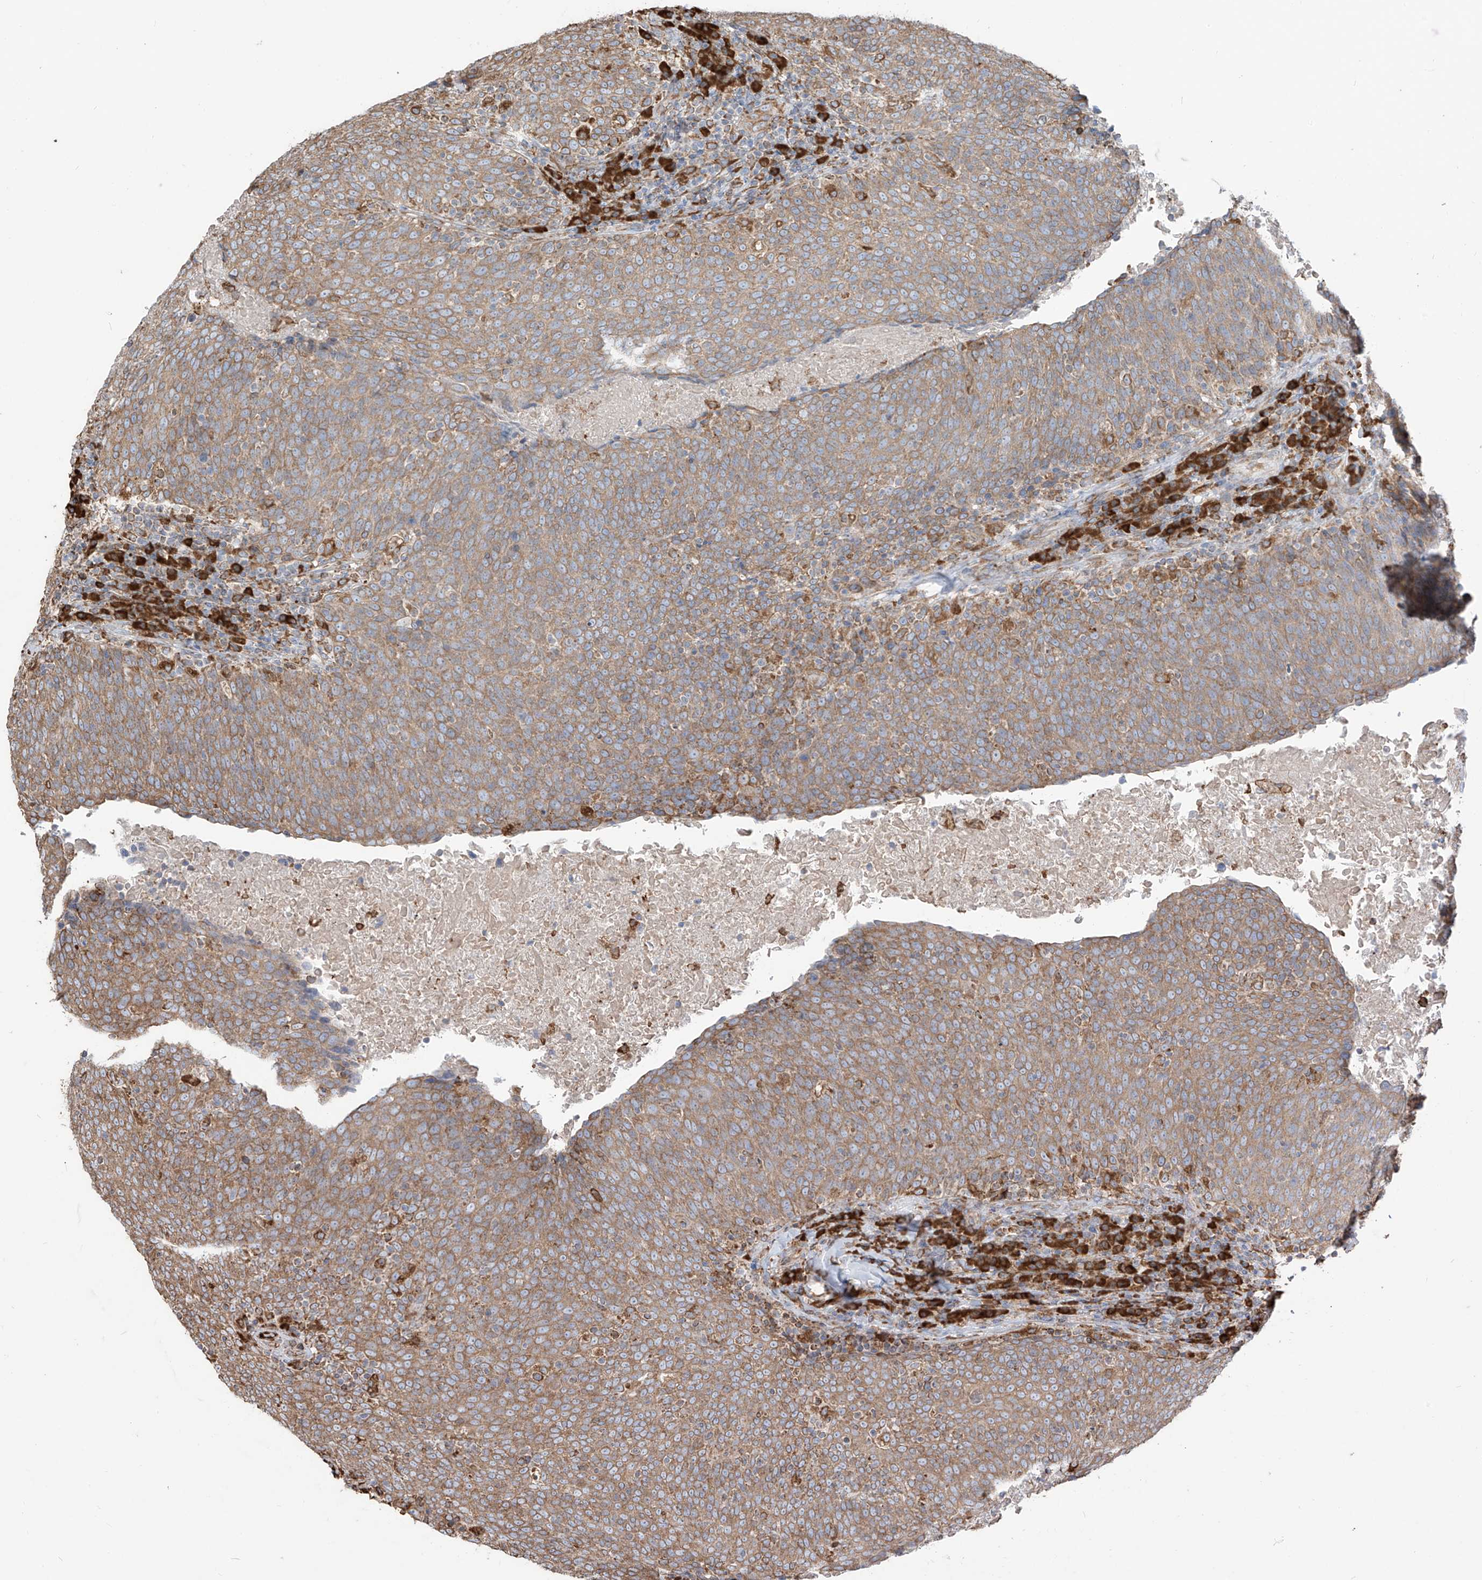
{"staining": {"intensity": "moderate", "quantity": "25%-75%", "location": "cytoplasmic/membranous"}, "tissue": "head and neck cancer", "cell_type": "Tumor cells", "image_type": "cancer", "snomed": [{"axis": "morphology", "description": "Squamous cell carcinoma, NOS"}, {"axis": "morphology", "description": "Squamous cell carcinoma, metastatic, NOS"}, {"axis": "topography", "description": "Lymph node"}, {"axis": "topography", "description": "Head-Neck"}], "caption": "There is medium levels of moderate cytoplasmic/membranous staining in tumor cells of metastatic squamous cell carcinoma (head and neck), as demonstrated by immunohistochemical staining (brown color).", "gene": "PDIA6", "patient": {"sex": "male", "age": 62}}